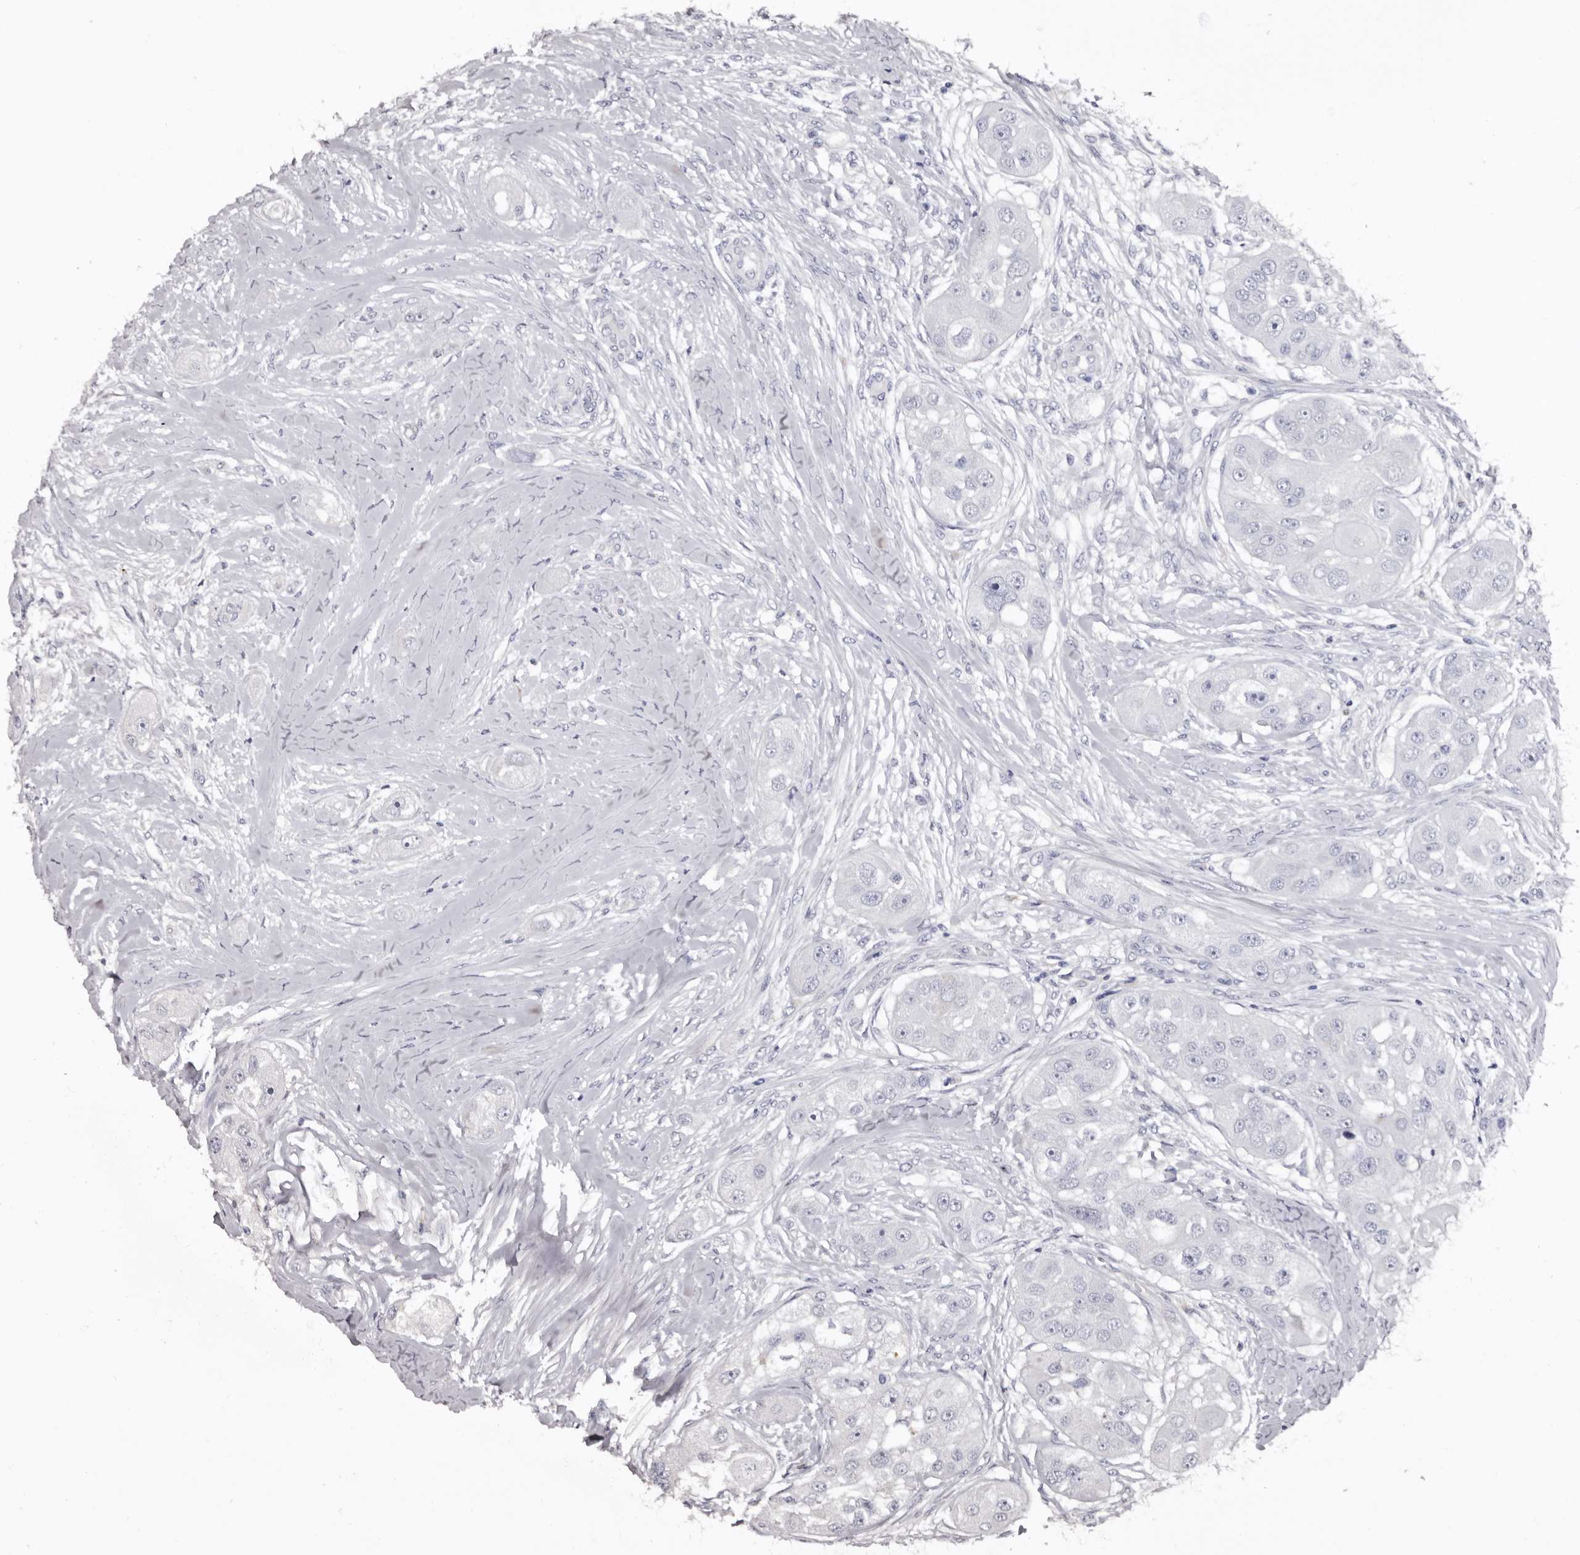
{"staining": {"intensity": "negative", "quantity": "none", "location": "none"}, "tissue": "head and neck cancer", "cell_type": "Tumor cells", "image_type": "cancer", "snomed": [{"axis": "morphology", "description": "Normal tissue, NOS"}, {"axis": "morphology", "description": "Squamous cell carcinoma, NOS"}, {"axis": "topography", "description": "Skeletal muscle"}, {"axis": "topography", "description": "Head-Neck"}], "caption": "This histopathology image is of head and neck cancer (squamous cell carcinoma) stained with immunohistochemistry (IHC) to label a protein in brown with the nuclei are counter-stained blue. There is no staining in tumor cells.", "gene": "SLC10A4", "patient": {"sex": "male", "age": 51}}